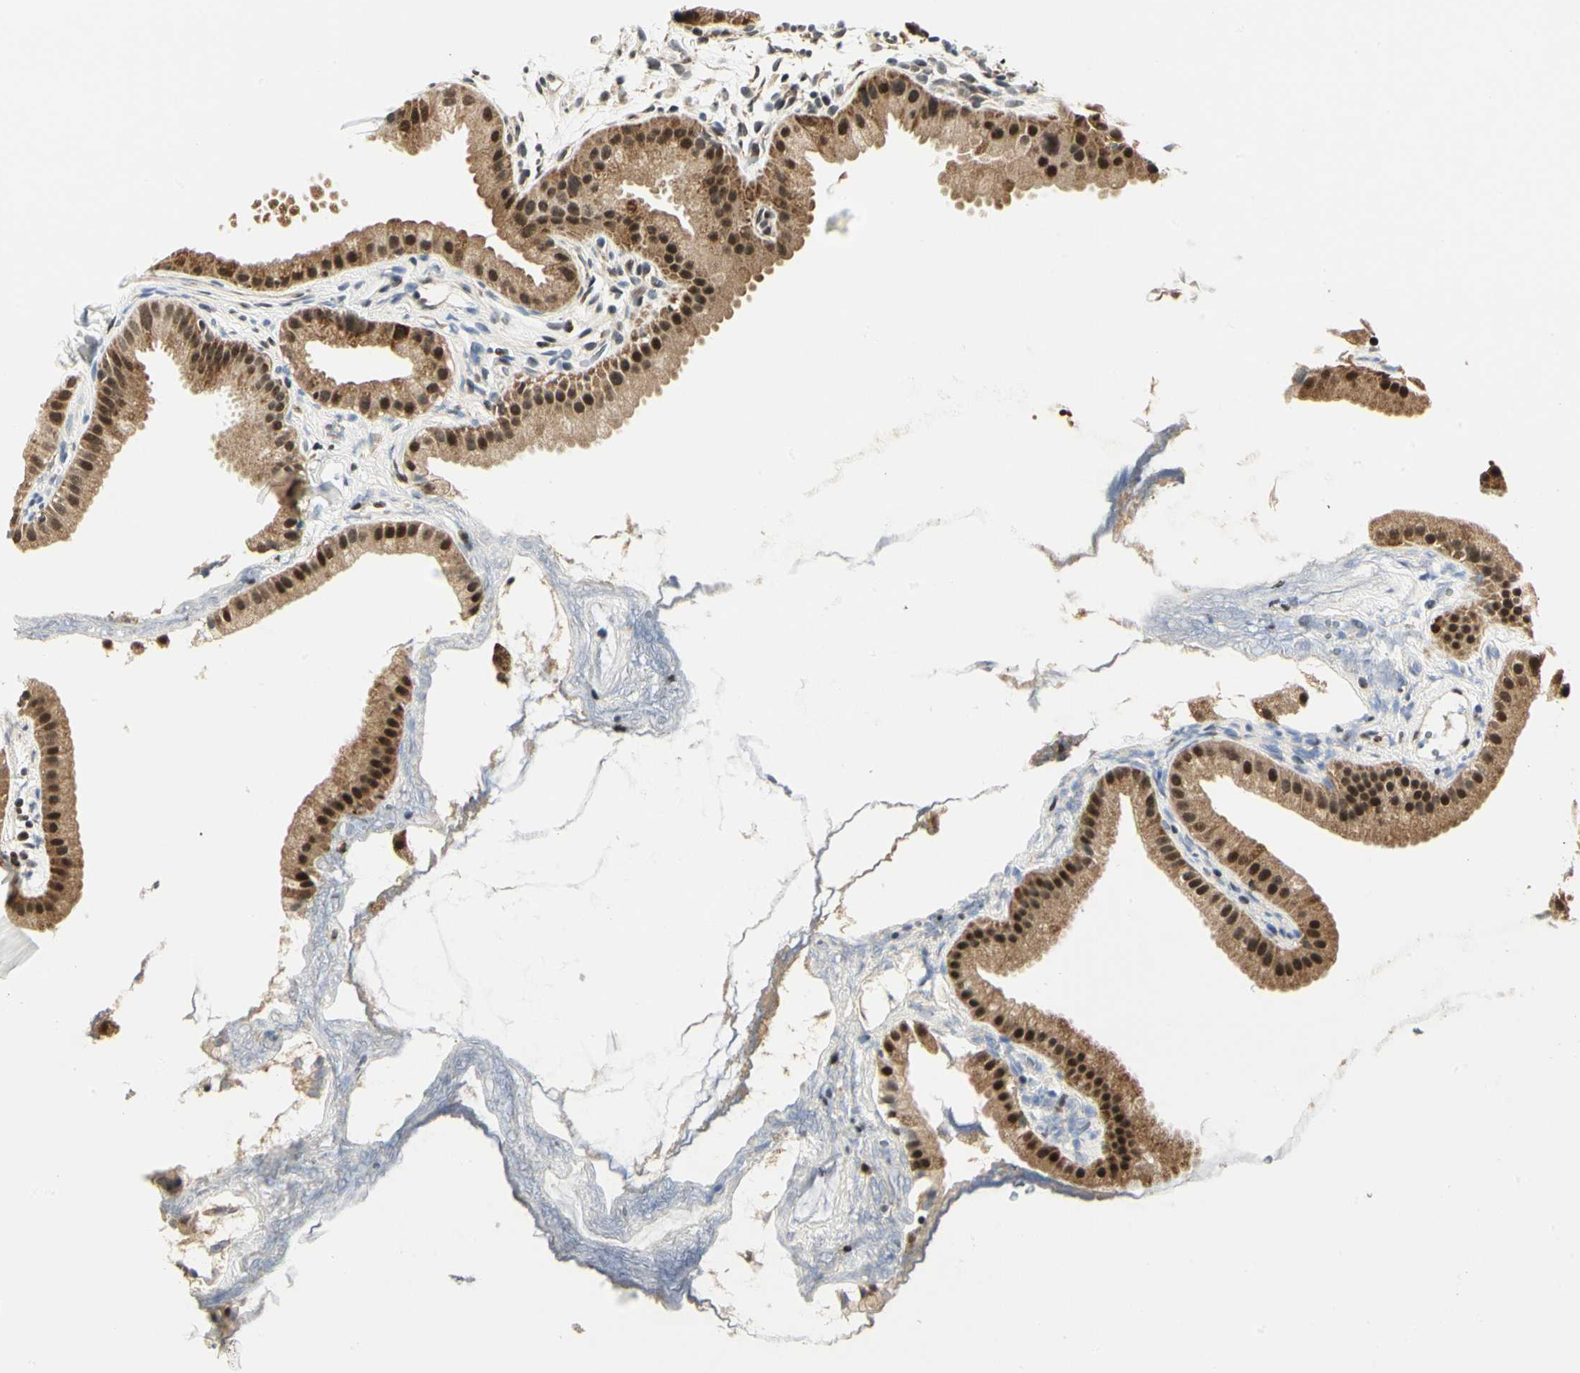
{"staining": {"intensity": "strong", "quantity": ">75%", "location": "cytoplasmic/membranous,nuclear"}, "tissue": "gallbladder", "cell_type": "Glandular cells", "image_type": "normal", "snomed": [{"axis": "morphology", "description": "Normal tissue, NOS"}, {"axis": "topography", "description": "Gallbladder"}], "caption": "Immunohistochemical staining of benign human gallbladder demonstrates high levels of strong cytoplasmic/membranous,nuclear positivity in approximately >75% of glandular cells.", "gene": "PDK2", "patient": {"sex": "female", "age": 64}}